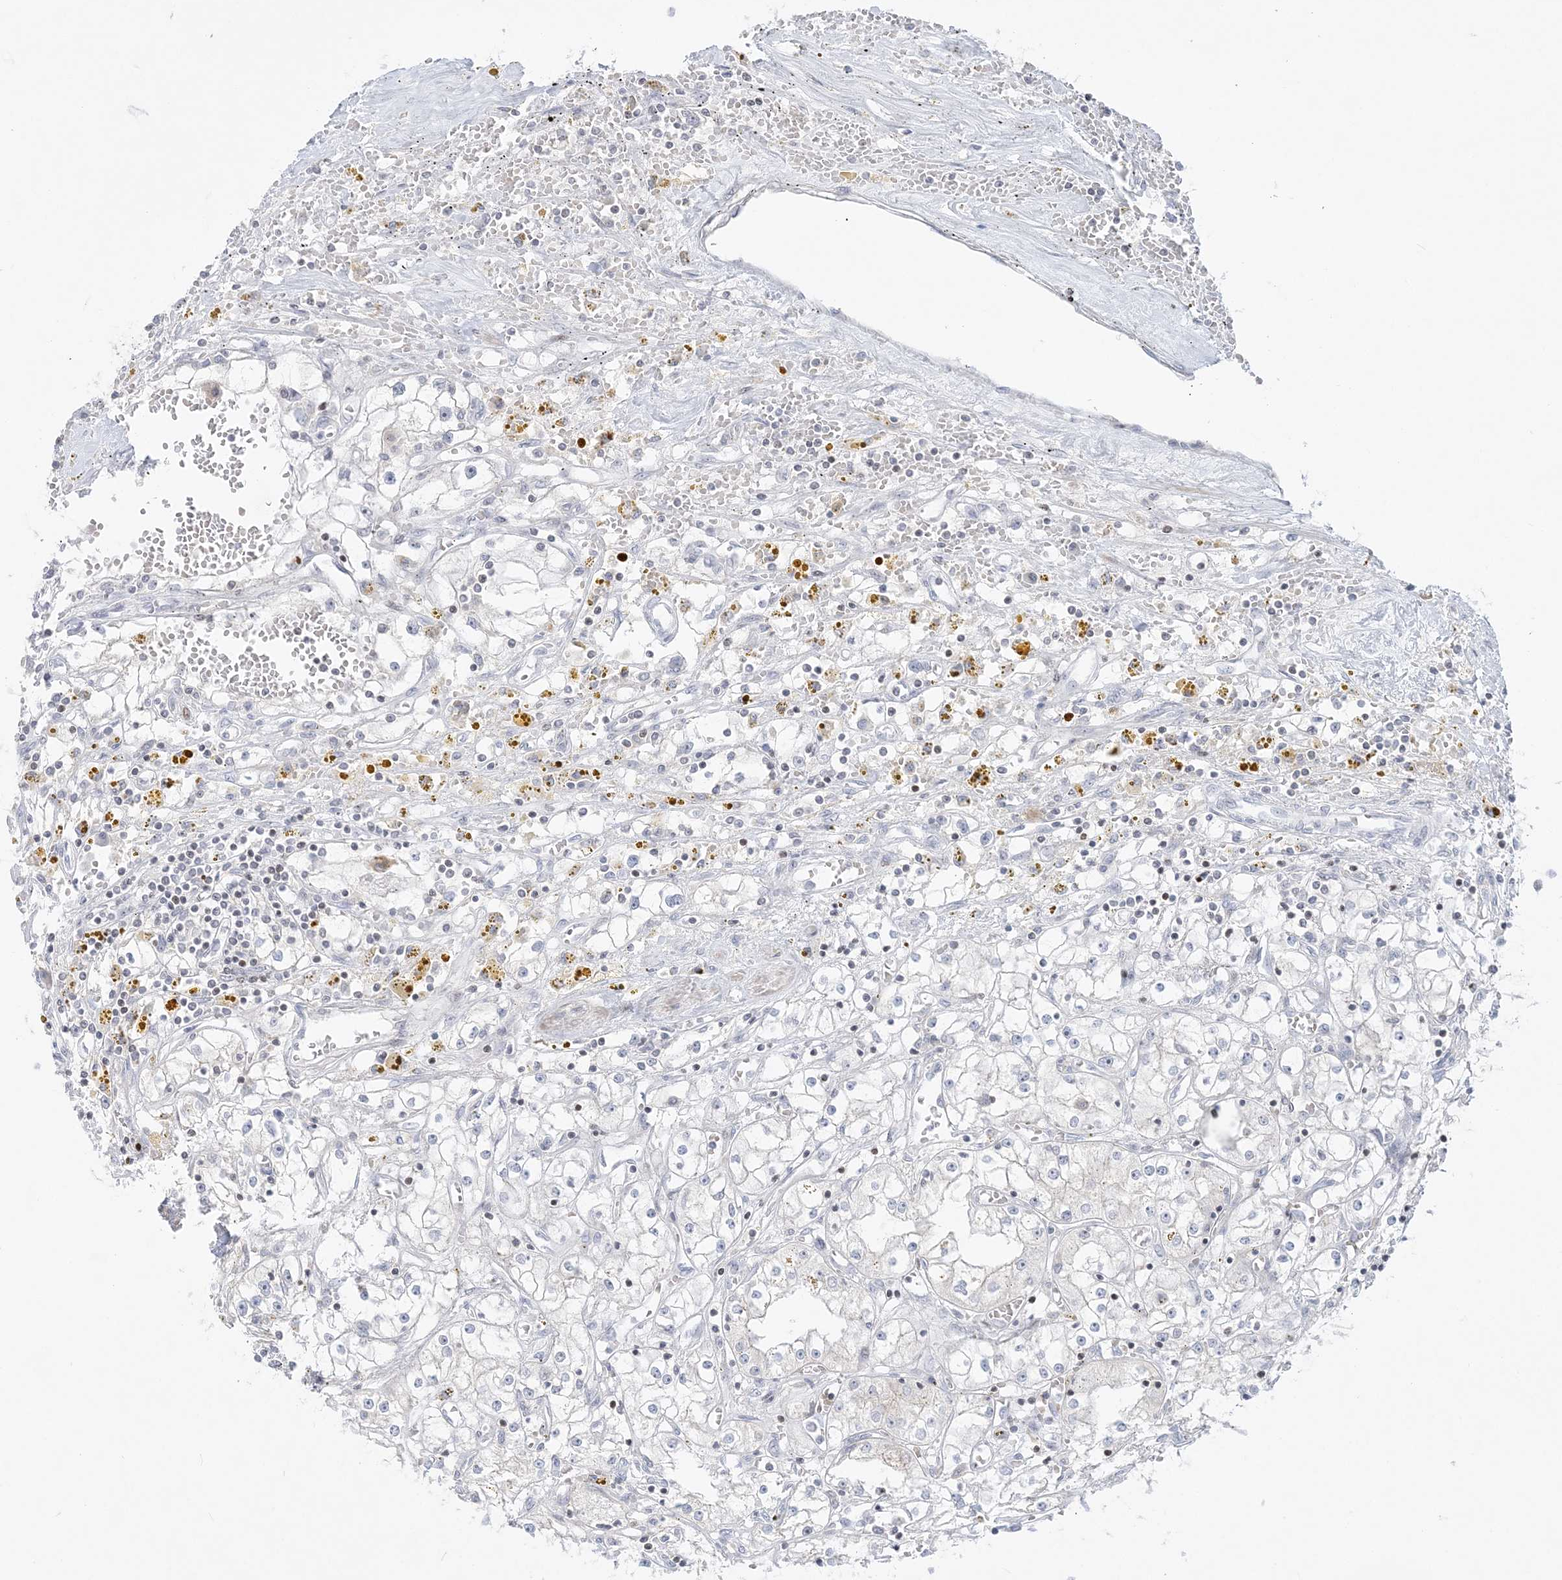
{"staining": {"intensity": "negative", "quantity": "none", "location": "none"}, "tissue": "renal cancer", "cell_type": "Tumor cells", "image_type": "cancer", "snomed": [{"axis": "morphology", "description": "Adenocarcinoma, NOS"}, {"axis": "topography", "description": "Kidney"}], "caption": "Immunohistochemistry (IHC) photomicrograph of neoplastic tissue: renal adenocarcinoma stained with DAB displays no significant protein staining in tumor cells.", "gene": "SH3BP4", "patient": {"sex": "male", "age": 56}}